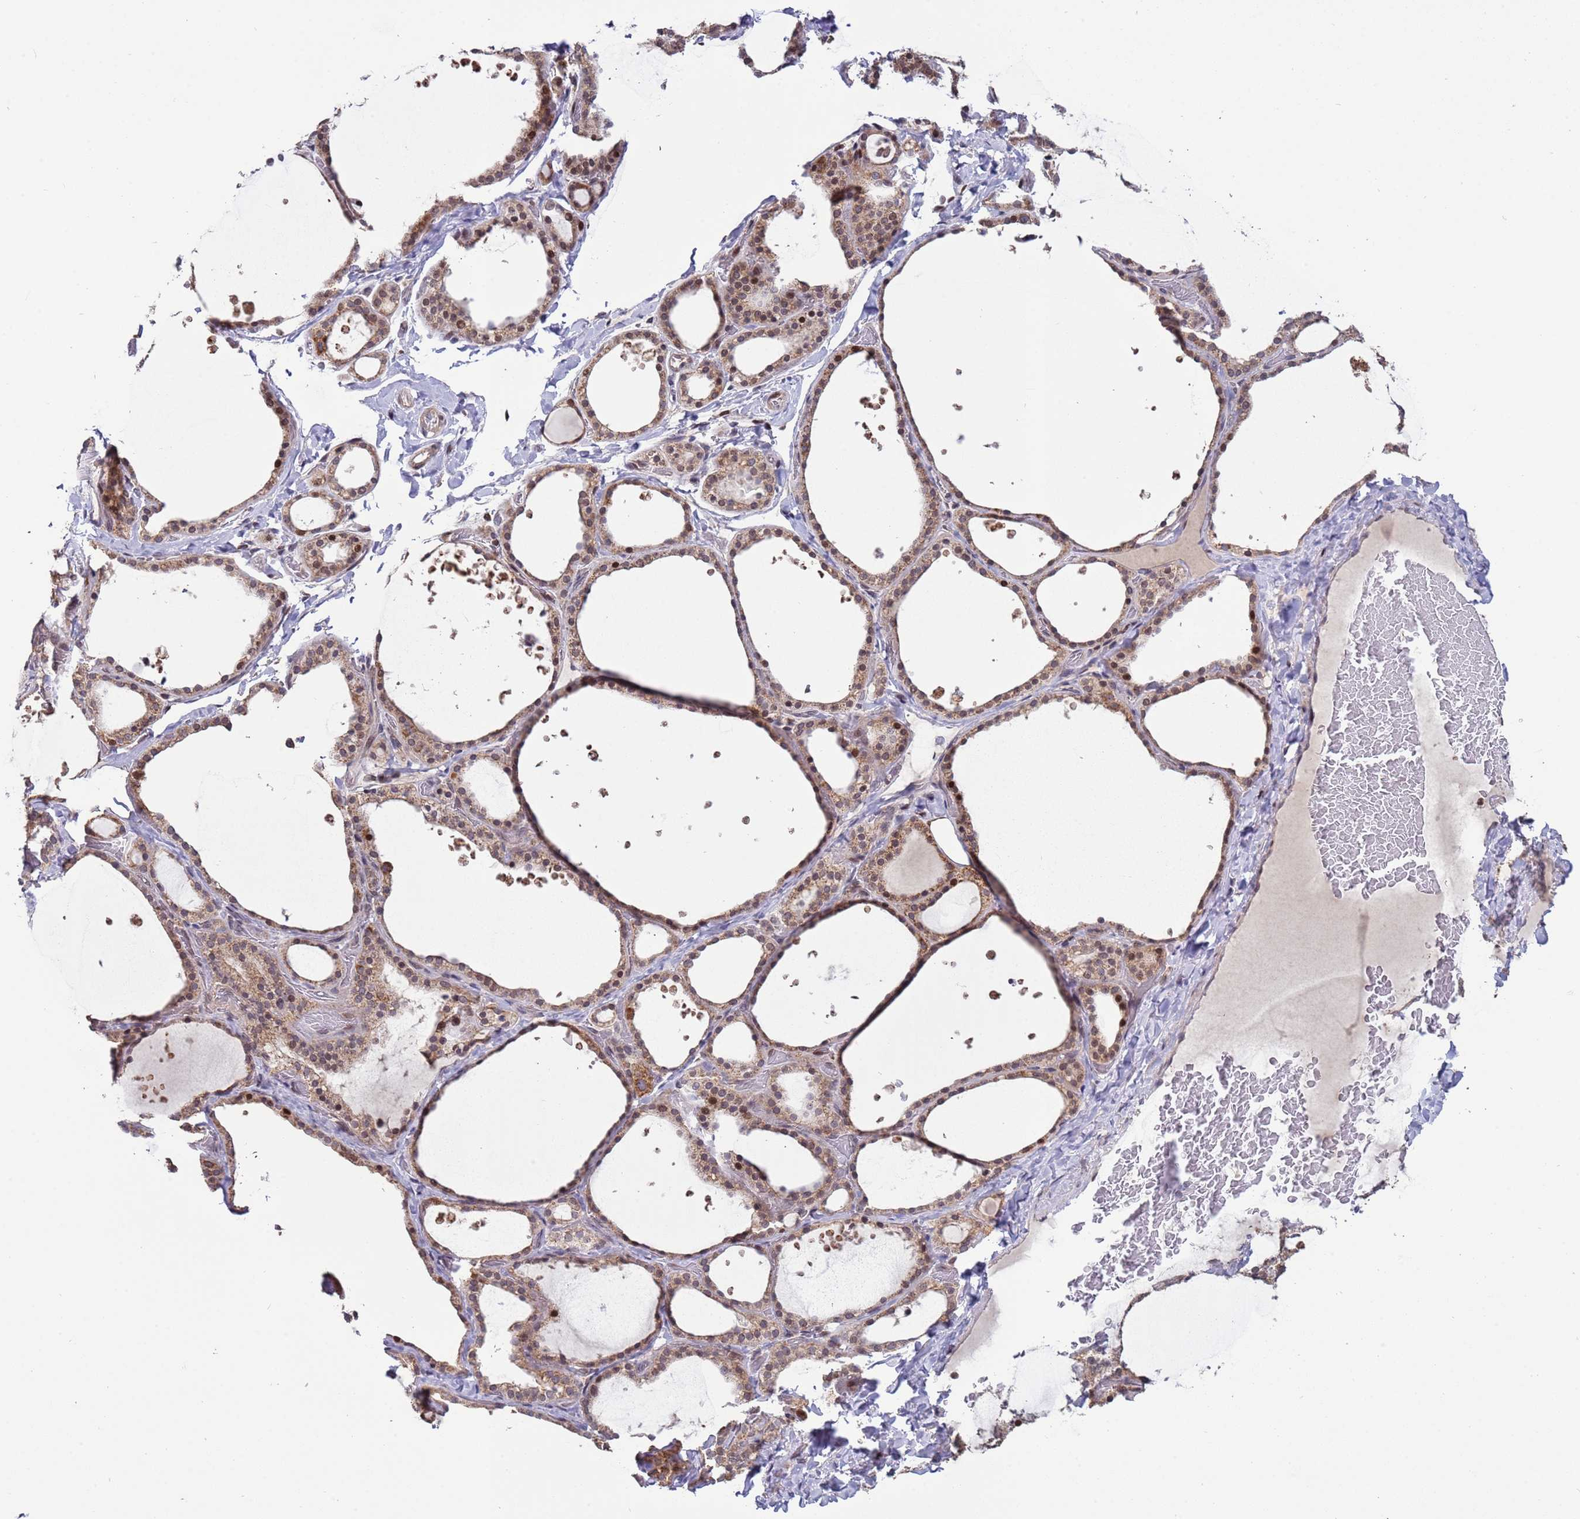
{"staining": {"intensity": "moderate", "quantity": ">75%", "location": "cytoplasmic/membranous,nuclear"}, "tissue": "thyroid gland", "cell_type": "Glandular cells", "image_type": "normal", "snomed": [{"axis": "morphology", "description": "Normal tissue, NOS"}, {"axis": "topography", "description": "Thyroid gland"}], "caption": "Immunohistochemistry staining of normal thyroid gland, which reveals medium levels of moderate cytoplasmic/membranous,nuclear positivity in approximately >75% of glandular cells indicating moderate cytoplasmic/membranous,nuclear protein staining. The staining was performed using DAB (3,3'-diaminobenzidine) (brown) for protein detection and nuclei were counterstained in hematoxylin (blue).", "gene": "RCOR2", "patient": {"sex": "female", "age": 44}}